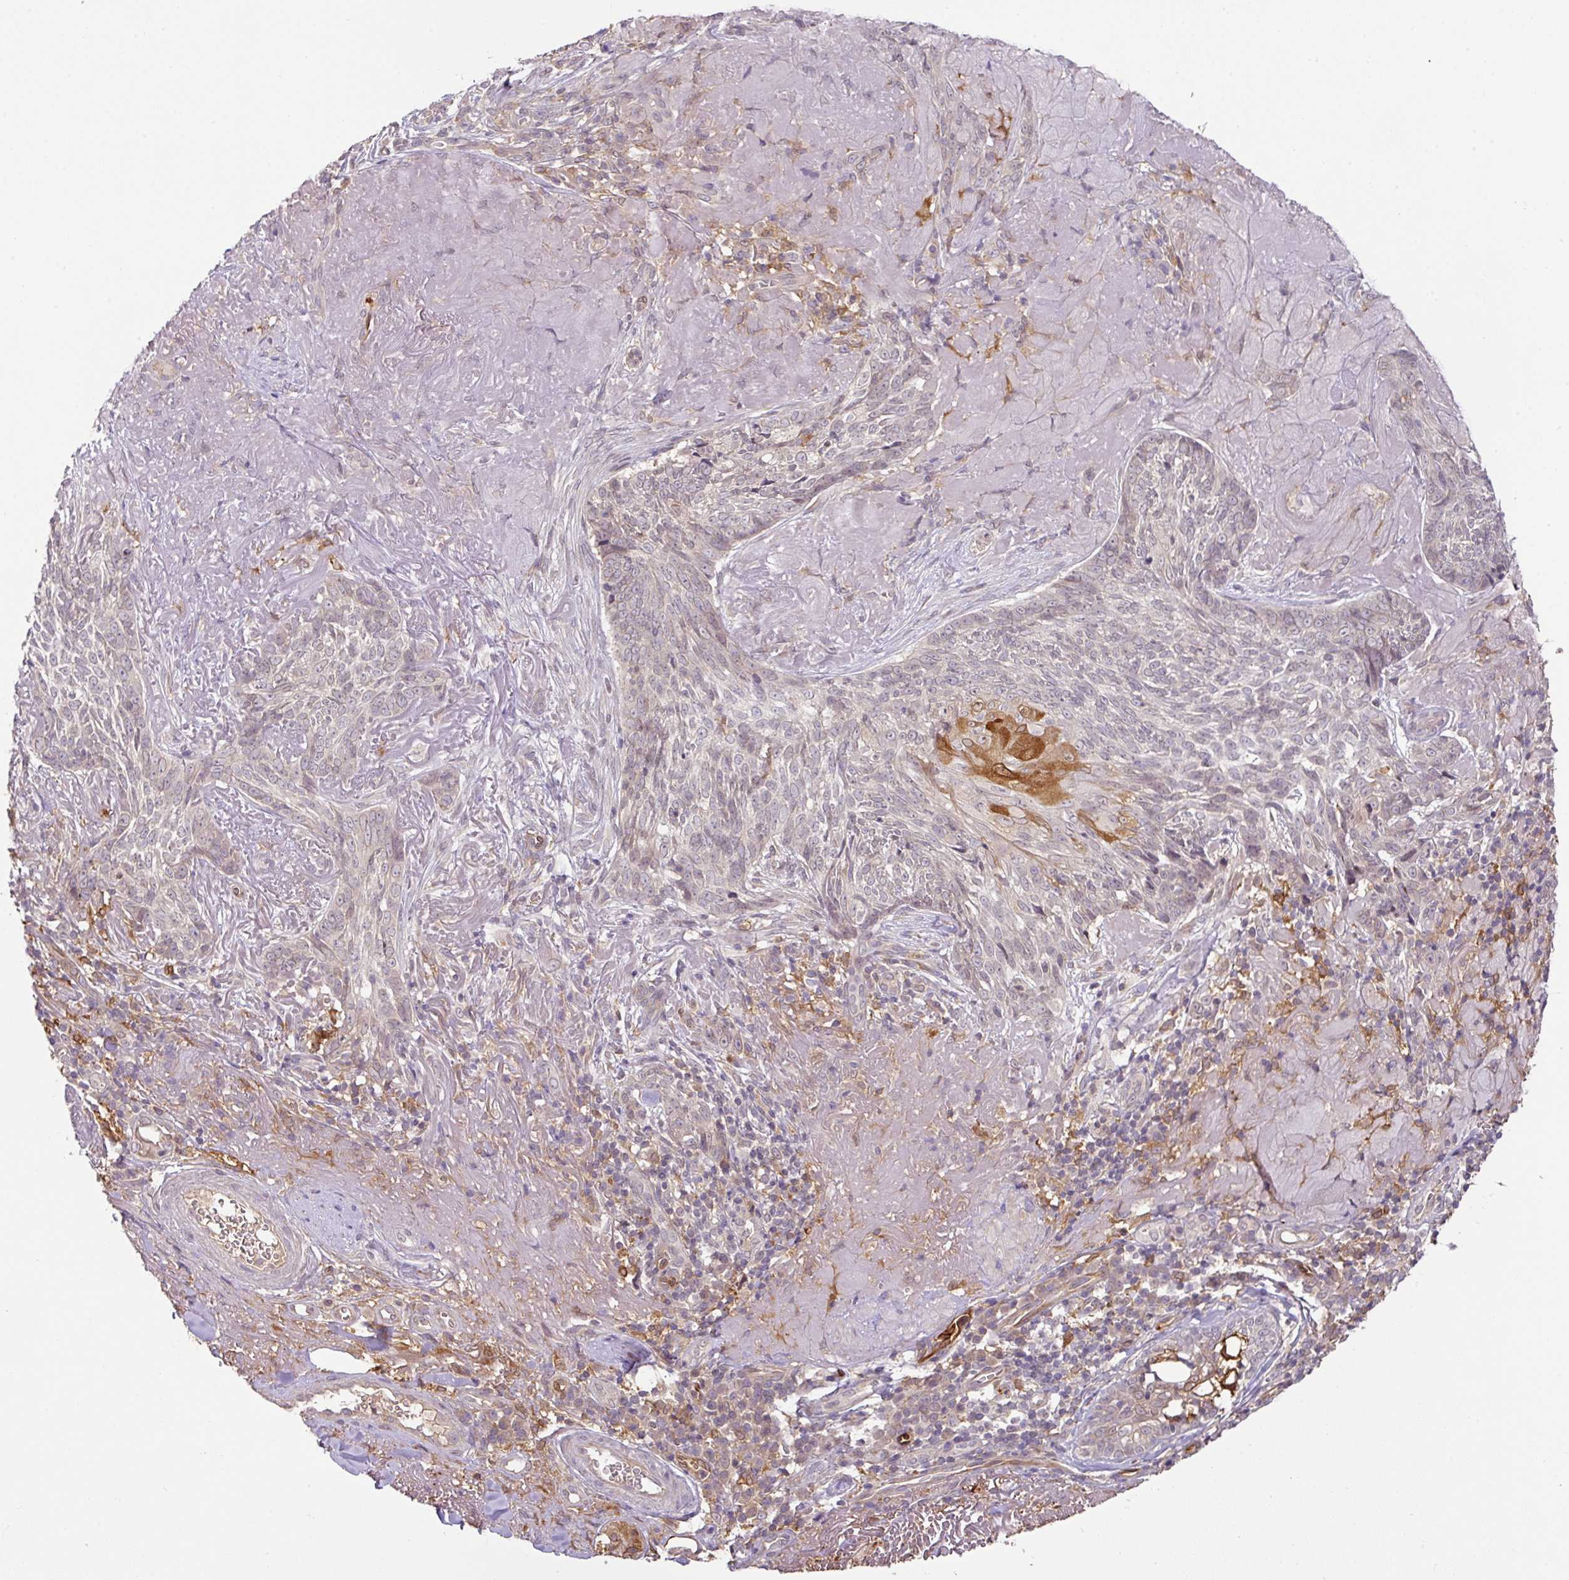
{"staining": {"intensity": "negative", "quantity": "none", "location": "none"}, "tissue": "skin cancer", "cell_type": "Tumor cells", "image_type": "cancer", "snomed": [{"axis": "morphology", "description": "Basal cell carcinoma"}, {"axis": "topography", "description": "Skin"}, {"axis": "topography", "description": "Skin of face"}], "caption": "Human skin cancer (basal cell carcinoma) stained for a protein using IHC demonstrates no positivity in tumor cells.", "gene": "GCNT7", "patient": {"sex": "female", "age": 95}}